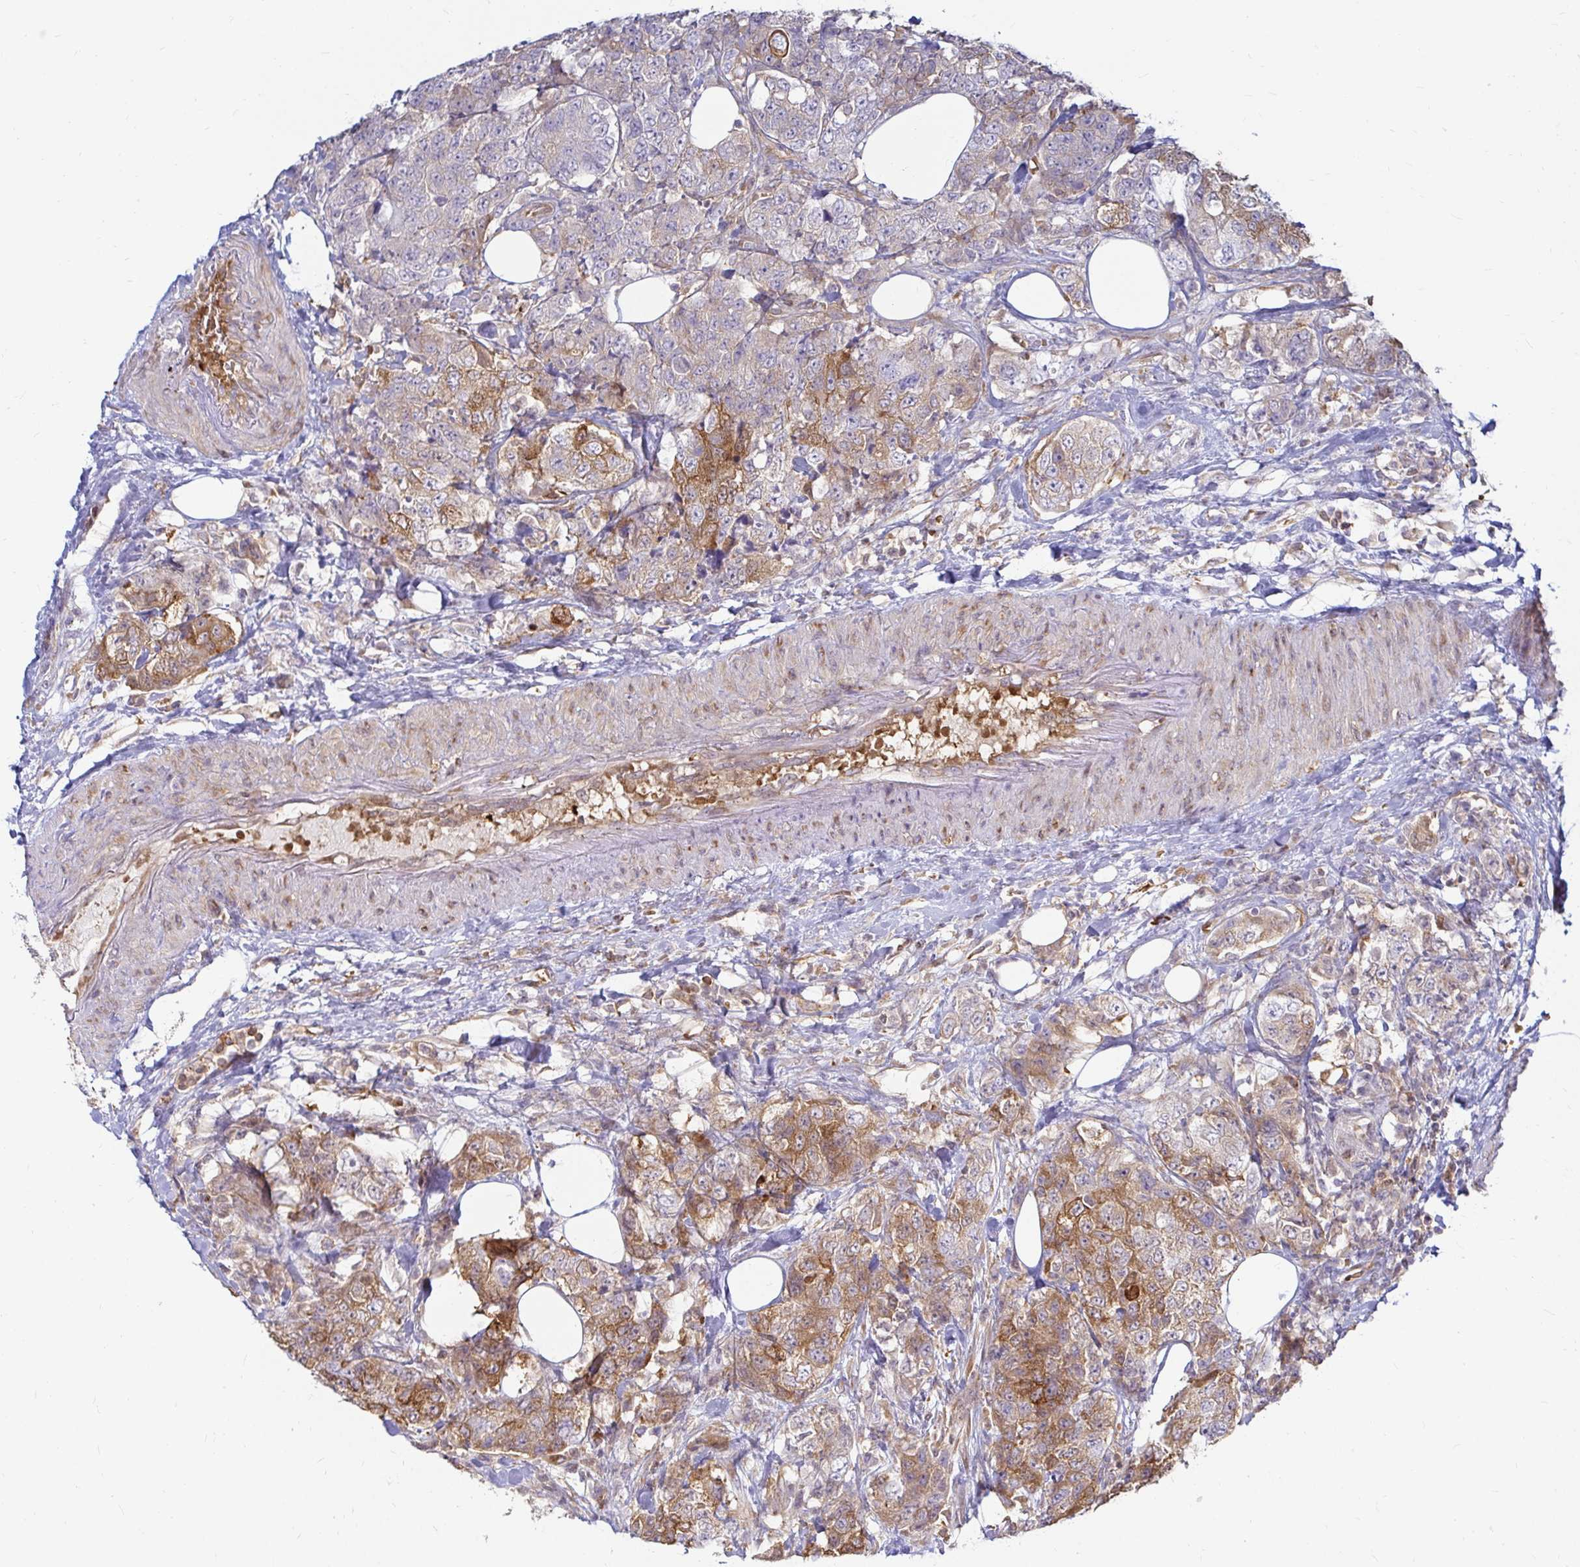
{"staining": {"intensity": "moderate", "quantity": "<25%", "location": "cytoplasmic/membranous"}, "tissue": "urothelial cancer", "cell_type": "Tumor cells", "image_type": "cancer", "snomed": [{"axis": "morphology", "description": "Urothelial carcinoma, High grade"}, {"axis": "topography", "description": "Urinary bladder"}], "caption": "Immunohistochemistry (IHC) of urothelial carcinoma (high-grade) shows low levels of moderate cytoplasmic/membranous expression in approximately <25% of tumor cells.", "gene": "CAST", "patient": {"sex": "female", "age": 78}}